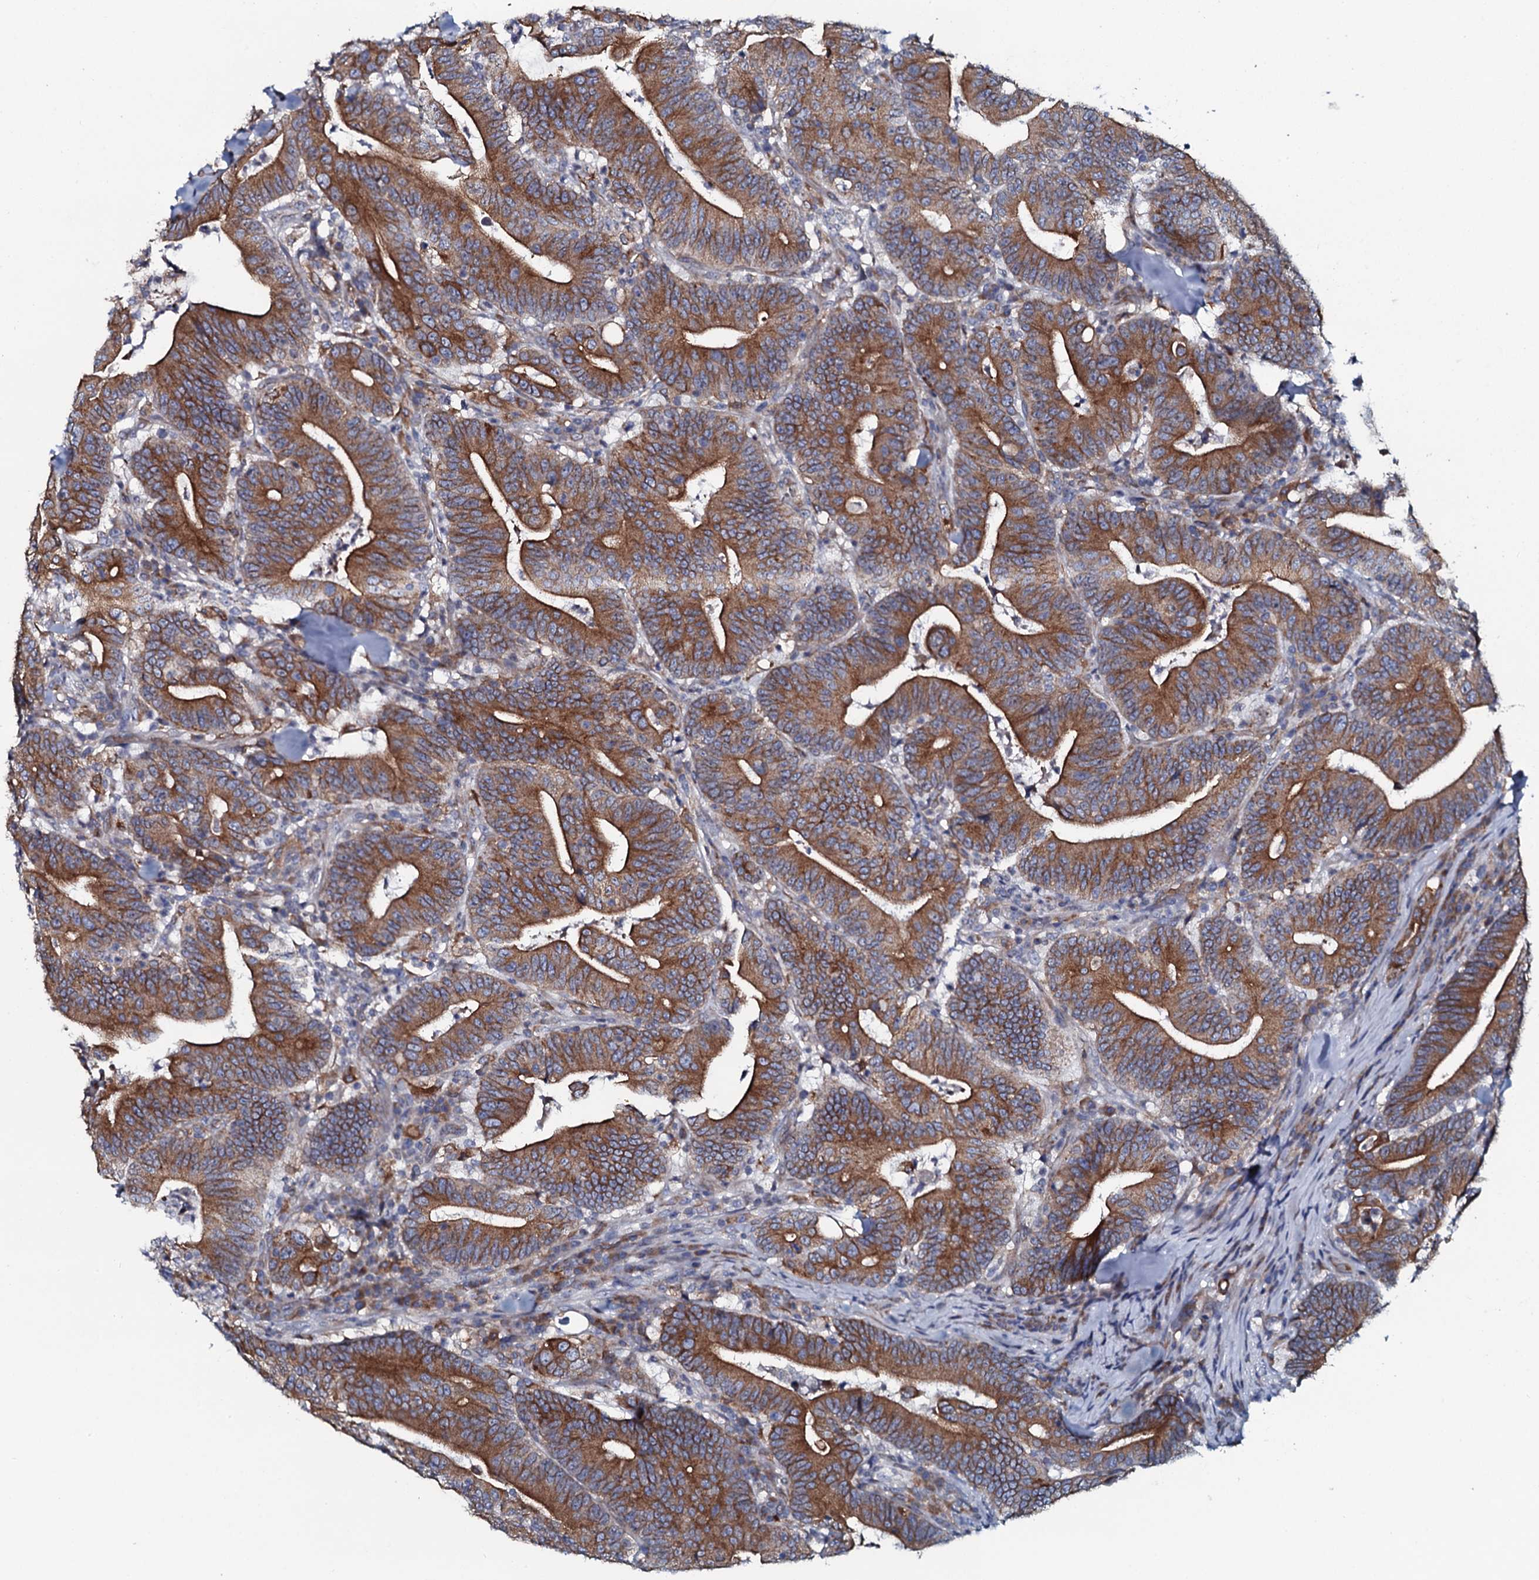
{"staining": {"intensity": "strong", "quantity": ">75%", "location": "cytoplasmic/membranous"}, "tissue": "colorectal cancer", "cell_type": "Tumor cells", "image_type": "cancer", "snomed": [{"axis": "morphology", "description": "Adenocarcinoma, NOS"}, {"axis": "topography", "description": "Colon"}], "caption": "This is an image of immunohistochemistry staining of adenocarcinoma (colorectal), which shows strong staining in the cytoplasmic/membranous of tumor cells.", "gene": "TMEM151A", "patient": {"sex": "female", "age": 66}}